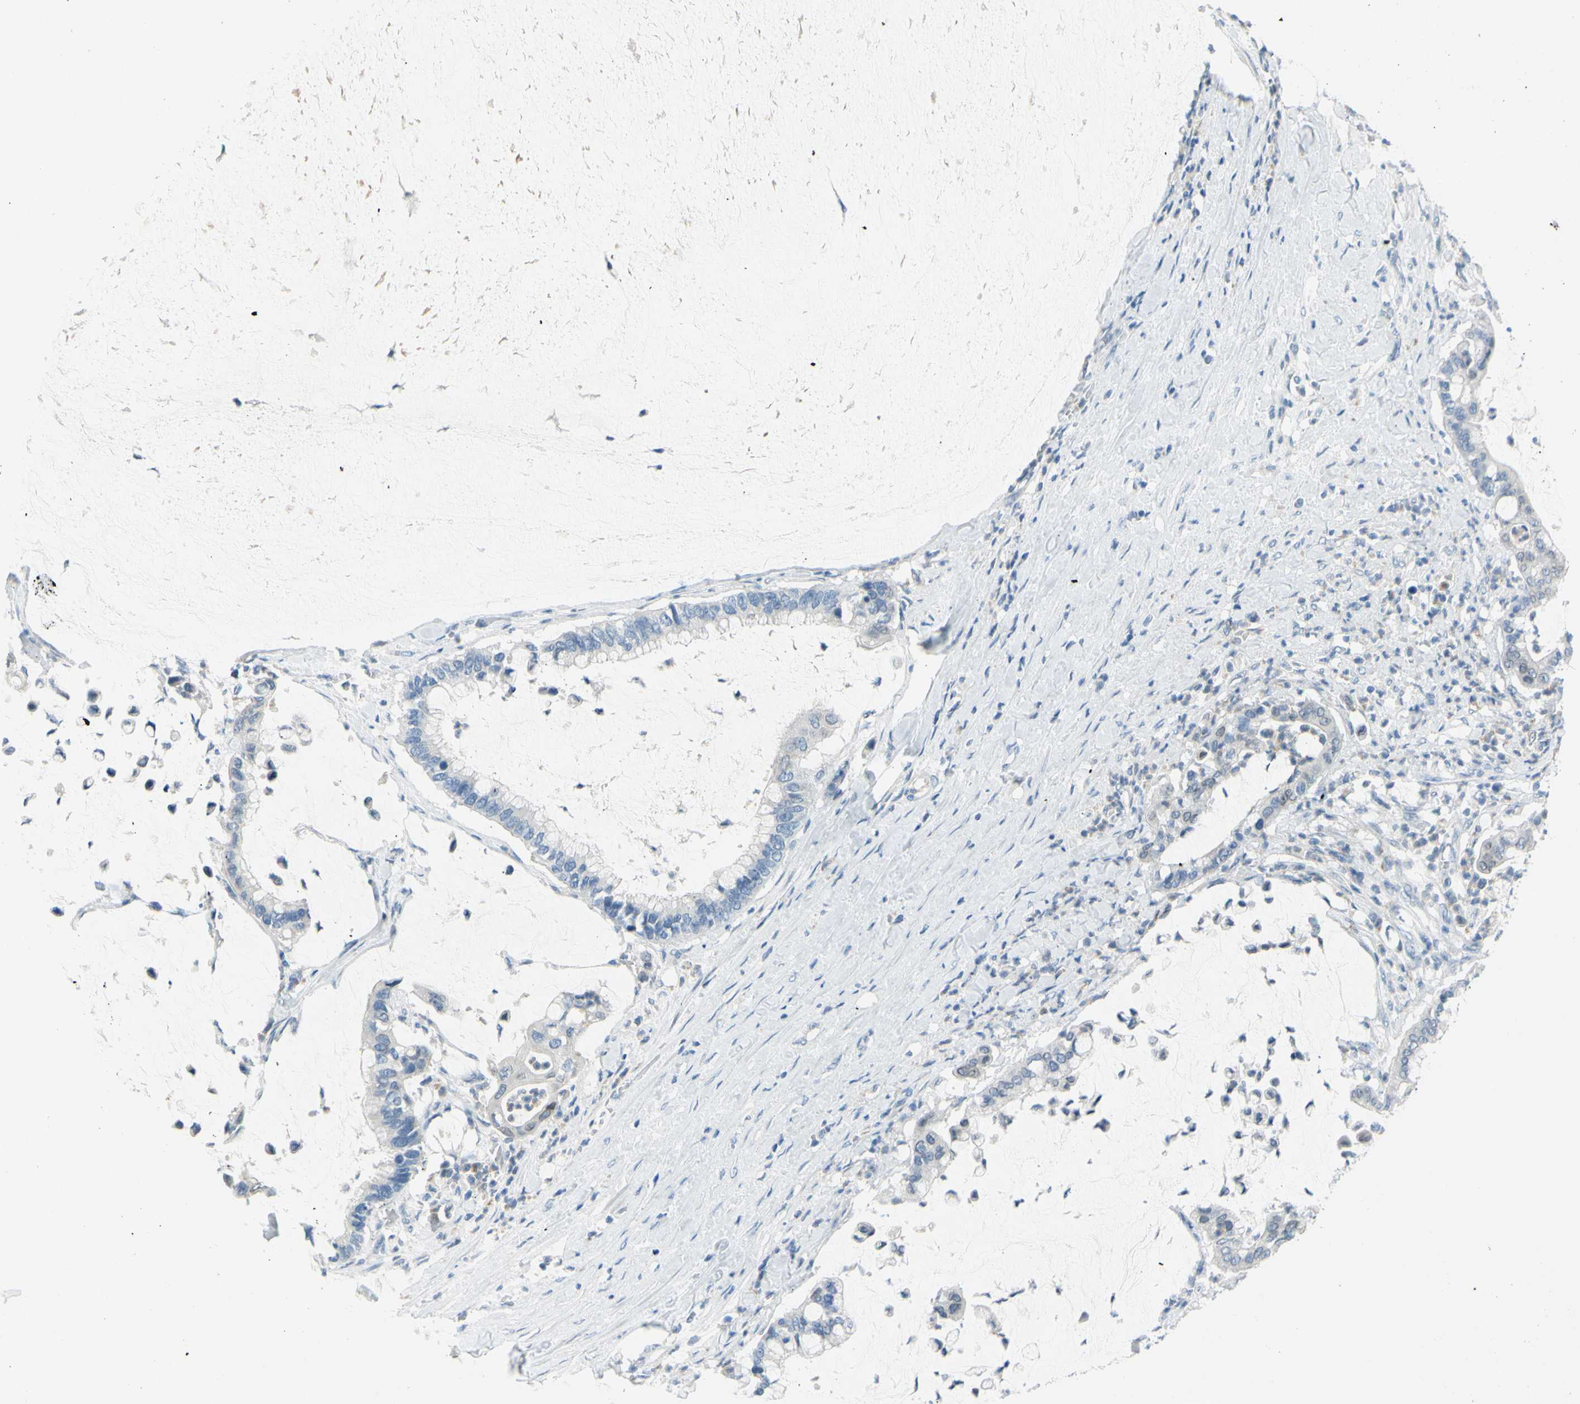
{"staining": {"intensity": "negative", "quantity": "none", "location": "none"}, "tissue": "pancreatic cancer", "cell_type": "Tumor cells", "image_type": "cancer", "snomed": [{"axis": "morphology", "description": "Adenocarcinoma, NOS"}, {"axis": "topography", "description": "Pancreas"}], "caption": "This is a micrograph of IHC staining of pancreatic cancer (adenocarcinoma), which shows no expression in tumor cells. (DAB IHC with hematoxylin counter stain).", "gene": "DCT", "patient": {"sex": "male", "age": 41}}